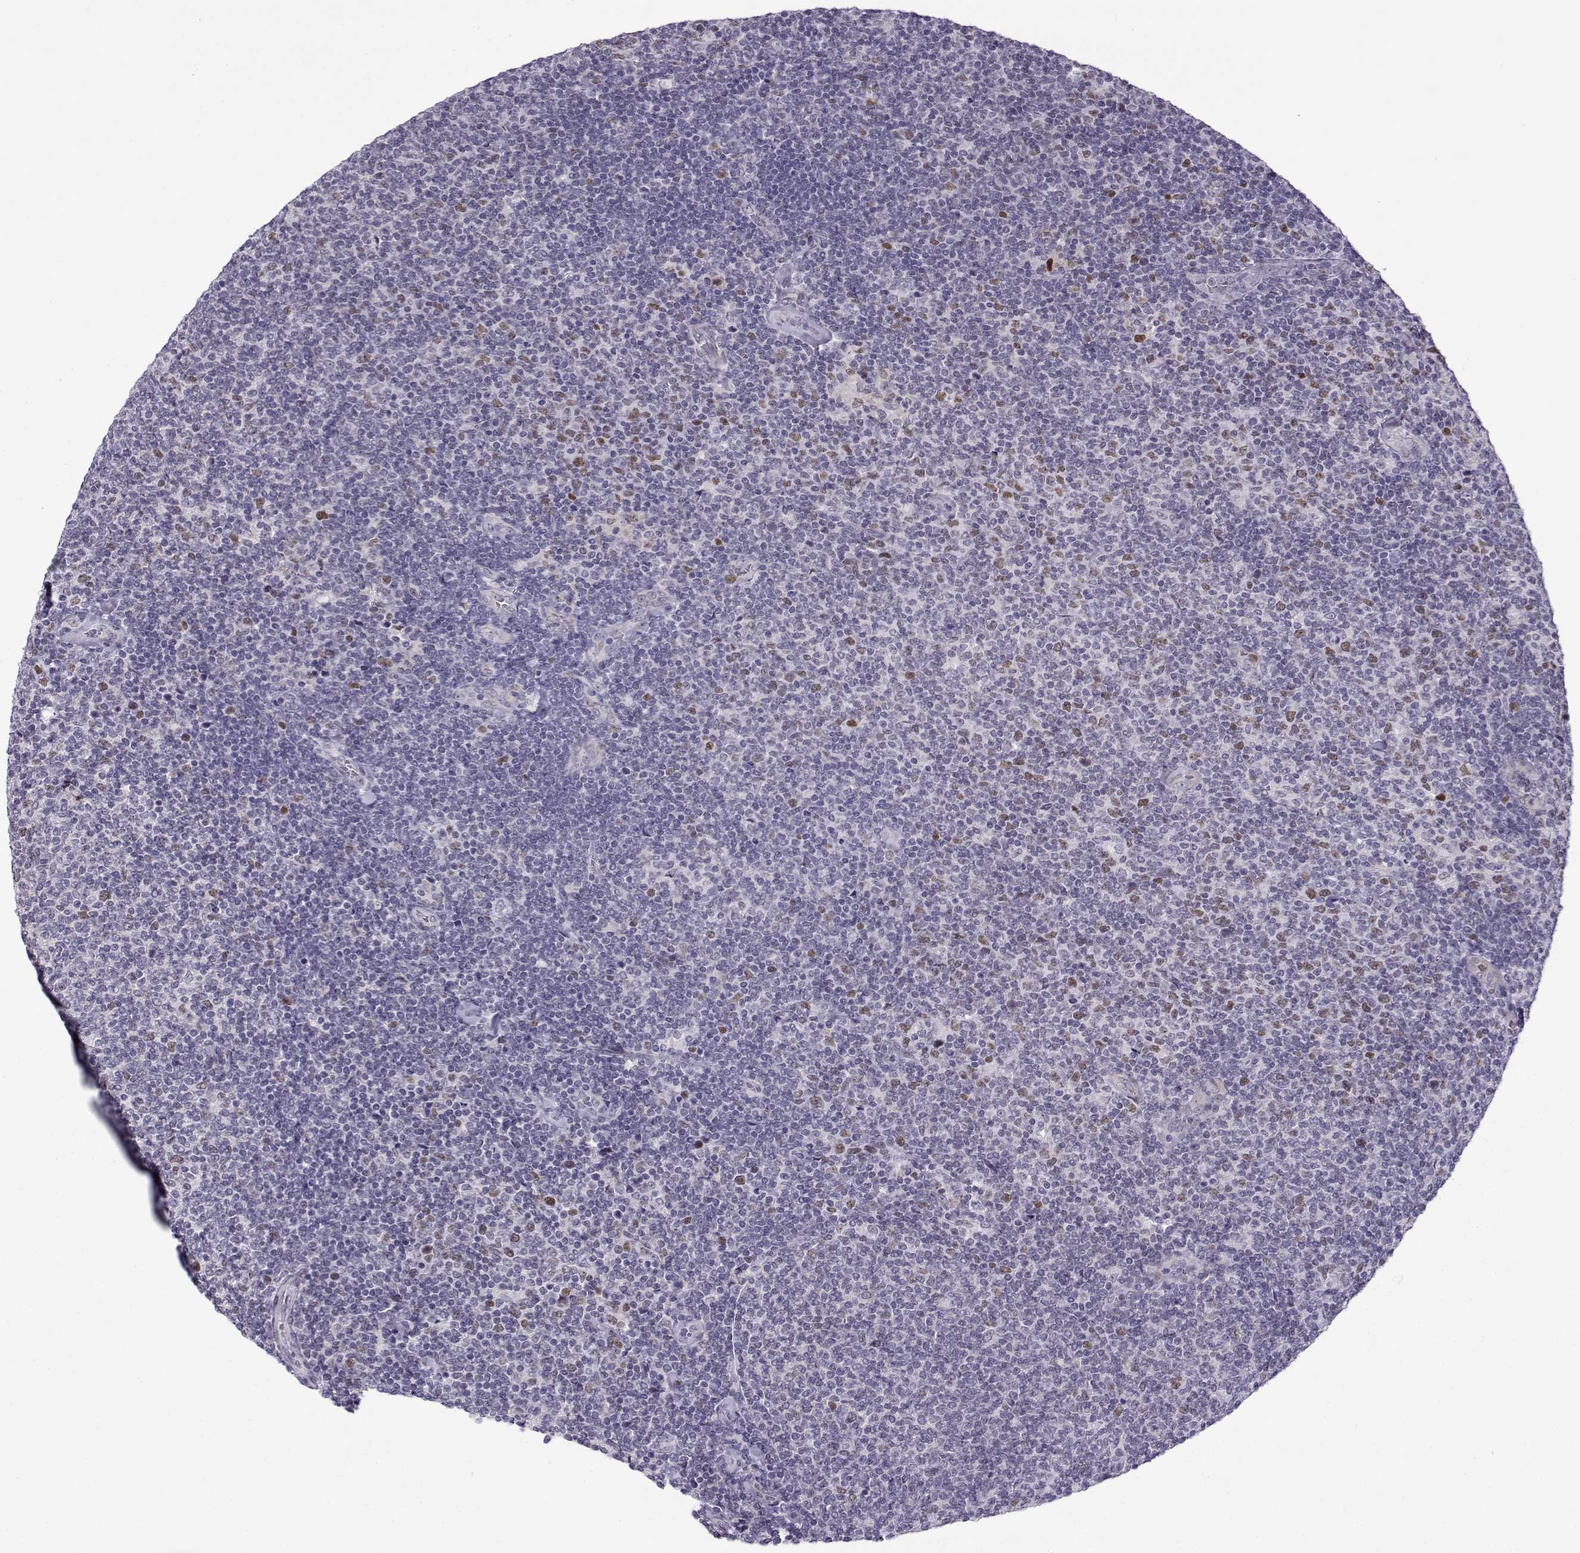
{"staining": {"intensity": "negative", "quantity": "none", "location": "none"}, "tissue": "lymphoma", "cell_type": "Tumor cells", "image_type": "cancer", "snomed": [{"axis": "morphology", "description": "Malignant lymphoma, non-Hodgkin's type, Low grade"}, {"axis": "topography", "description": "Lymph node"}], "caption": "Protein analysis of low-grade malignant lymphoma, non-Hodgkin's type shows no significant staining in tumor cells.", "gene": "BACH1", "patient": {"sex": "male", "age": 52}}